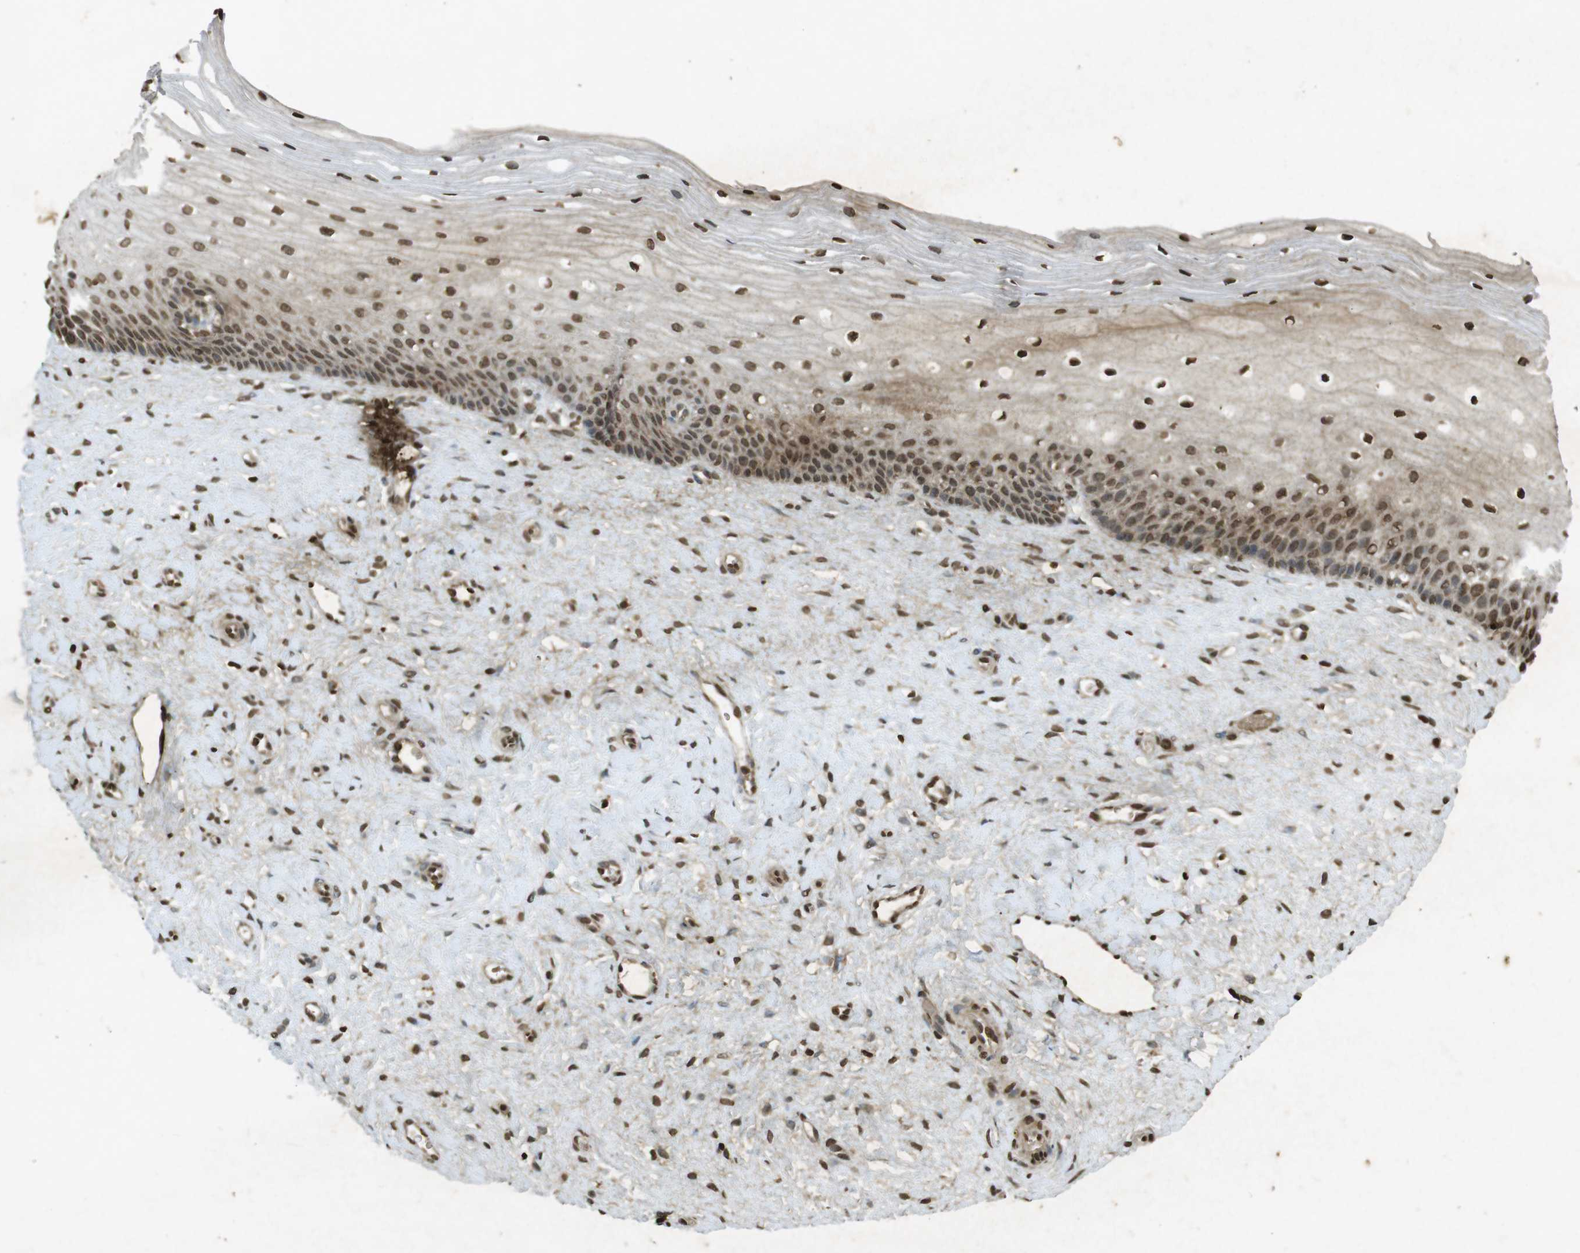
{"staining": {"intensity": "moderate", "quantity": ">75%", "location": "nuclear"}, "tissue": "cervix", "cell_type": "Squamous epithelial cells", "image_type": "normal", "snomed": [{"axis": "morphology", "description": "Normal tissue, NOS"}, {"axis": "topography", "description": "Cervix"}], "caption": "A brown stain shows moderate nuclear expression of a protein in squamous epithelial cells of benign human cervix. (brown staining indicates protein expression, while blue staining denotes nuclei).", "gene": "ORC4", "patient": {"sex": "female", "age": 39}}